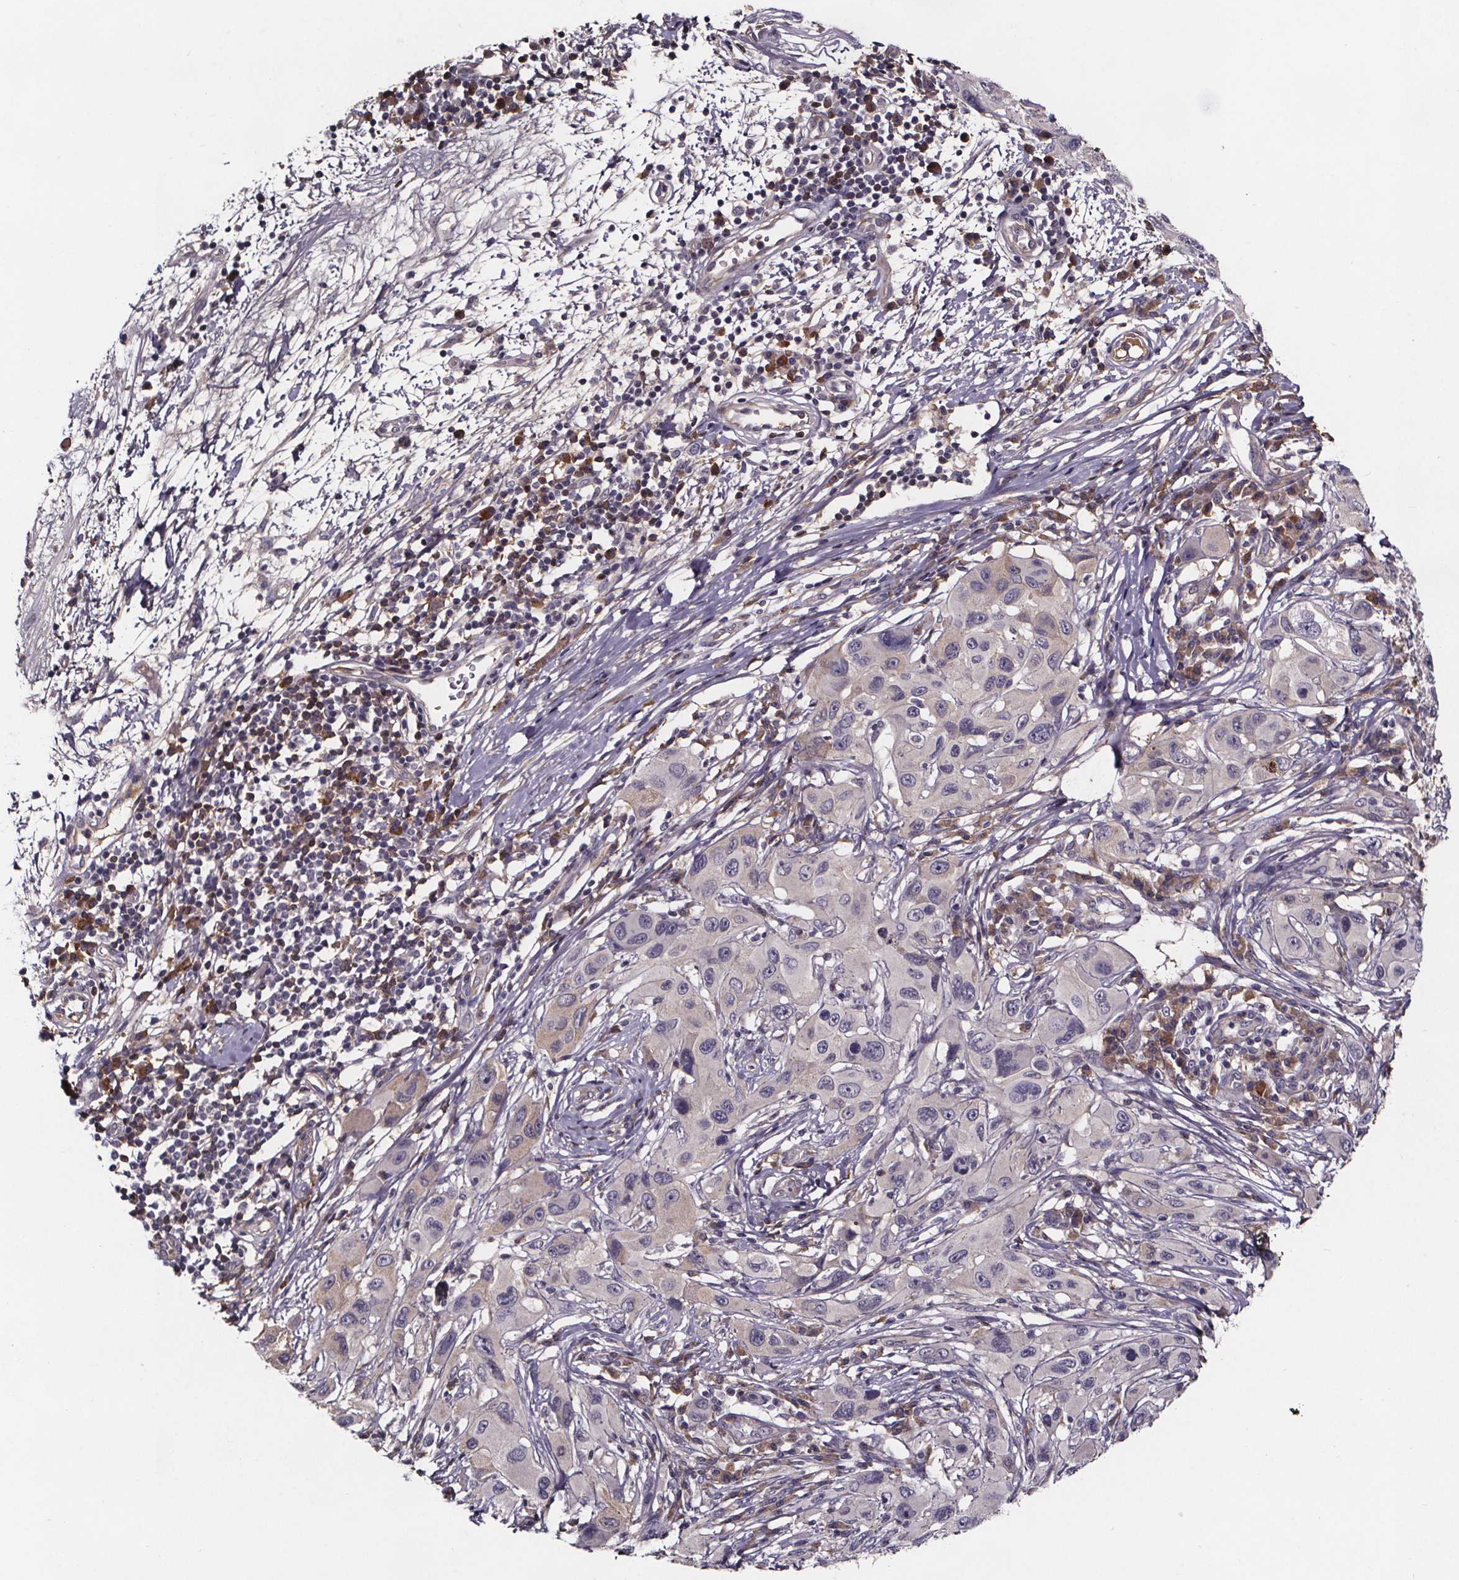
{"staining": {"intensity": "negative", "quantity": "none", "location": "none"}, "tissue": "melanoma", "cell_type": "Tumor cells", "image_type": "cancer", "snomed": [{"axis": "morphology", "description": "Malignant melanoma, NOS"}, {"axis": "topography", "description": "Skin"}], "caption": "The micrograph reveals no significant positivity in tumor cells of malignant melanoma.", "gene": "NPHP4", "patient": {"sex": "male", "age": 53}}